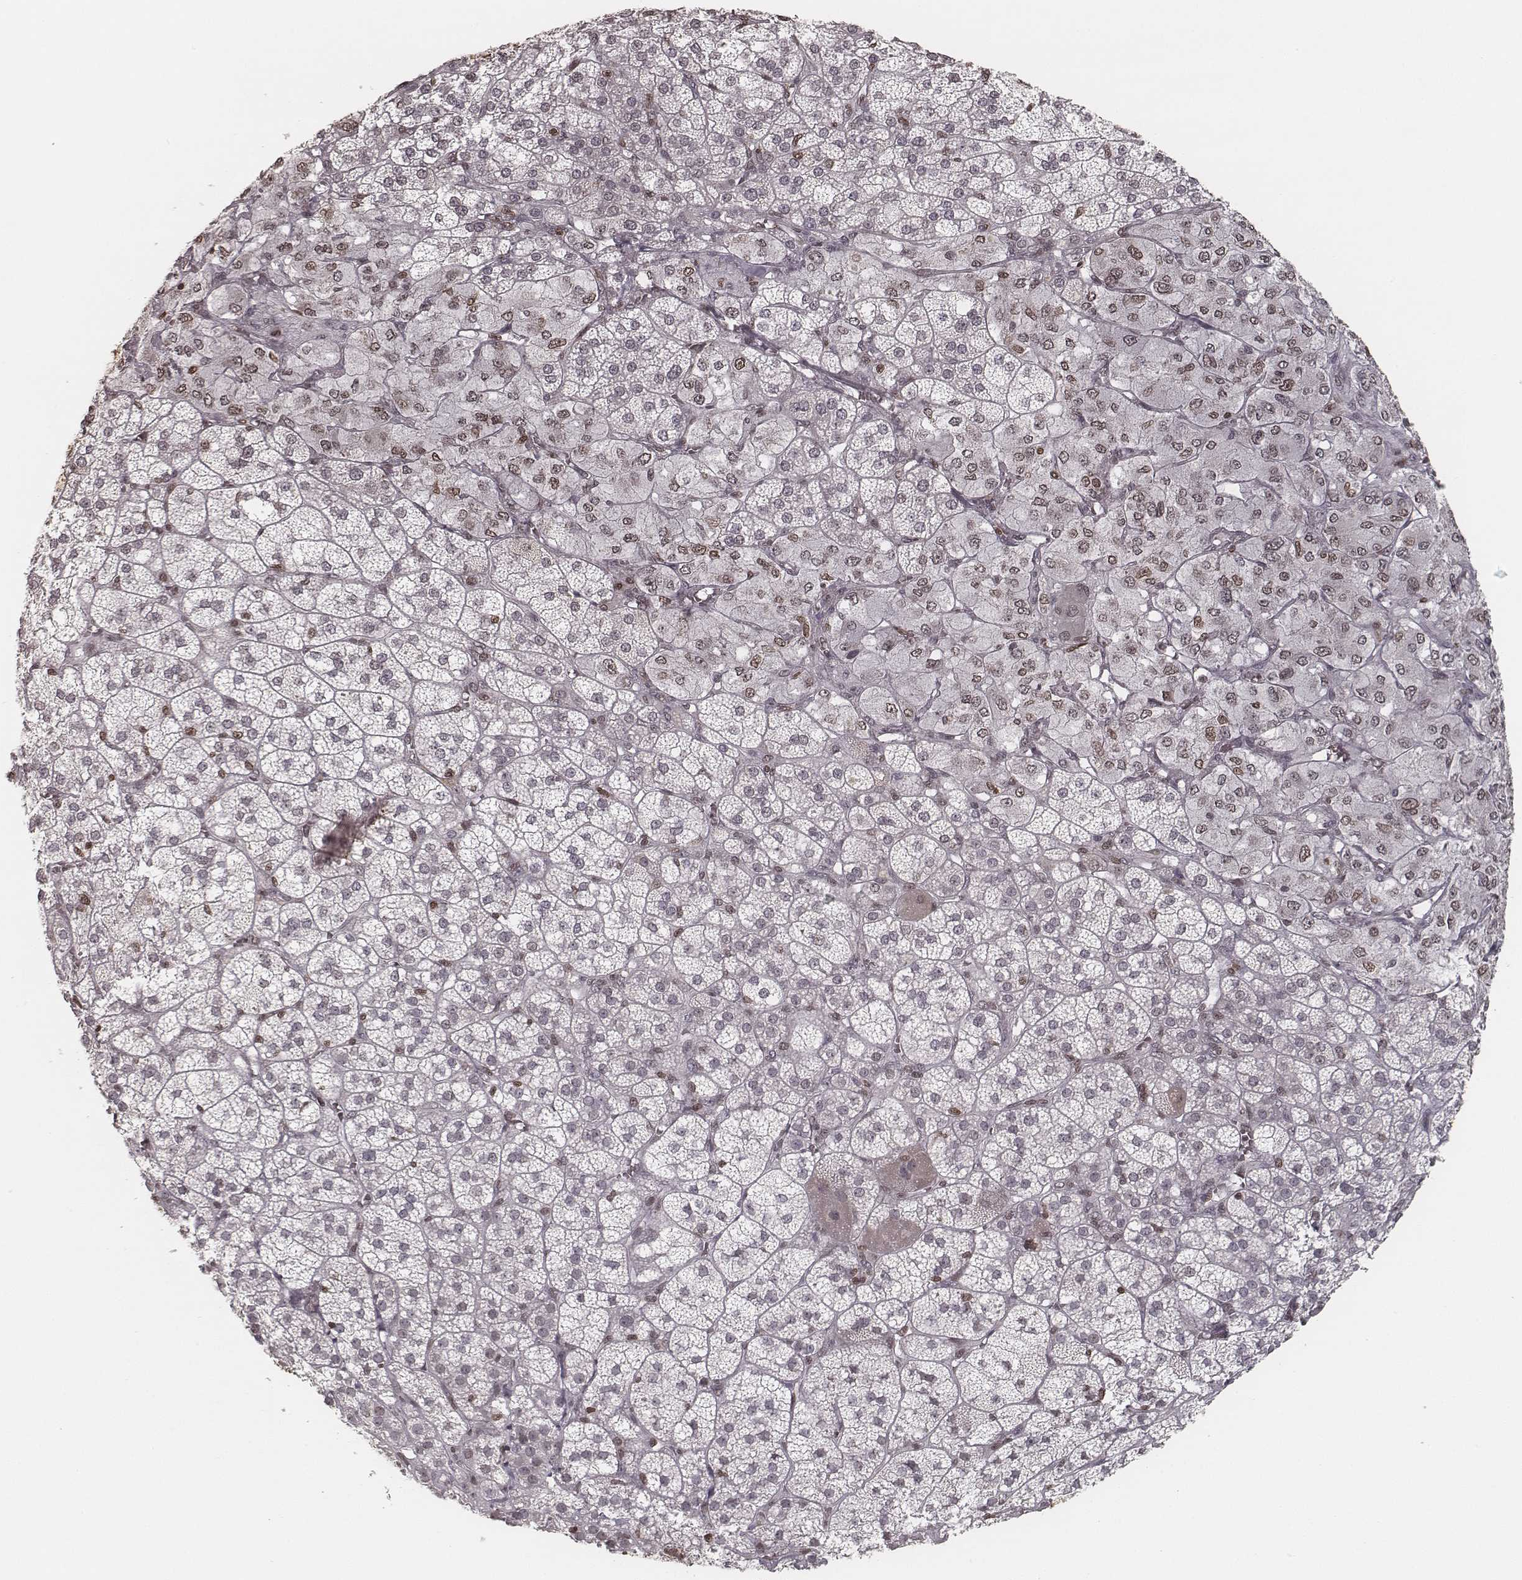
{"staining": {"intensity": "moderate", "quantity": "25%-75%", "location": "nuclear"}, "tissue": "adrenal gland", "cell_type": "Glandular cells", "image_type": "normal", "snomed": [{"axis": "morphology", "description": "Normal tissue, NOS"}, {"axis": "topography", "description": "Adrenal gland"}], "caption": "Immunohistochemistry (IHC) histopathology image of benign adrenal gland stained for a protein (brown), which reveals medium levels of moderate nuclear expression in about 25%-75% of glandular cells.", "gene": "HMGA2", "patient": {"sex": "female", "age": 60}}